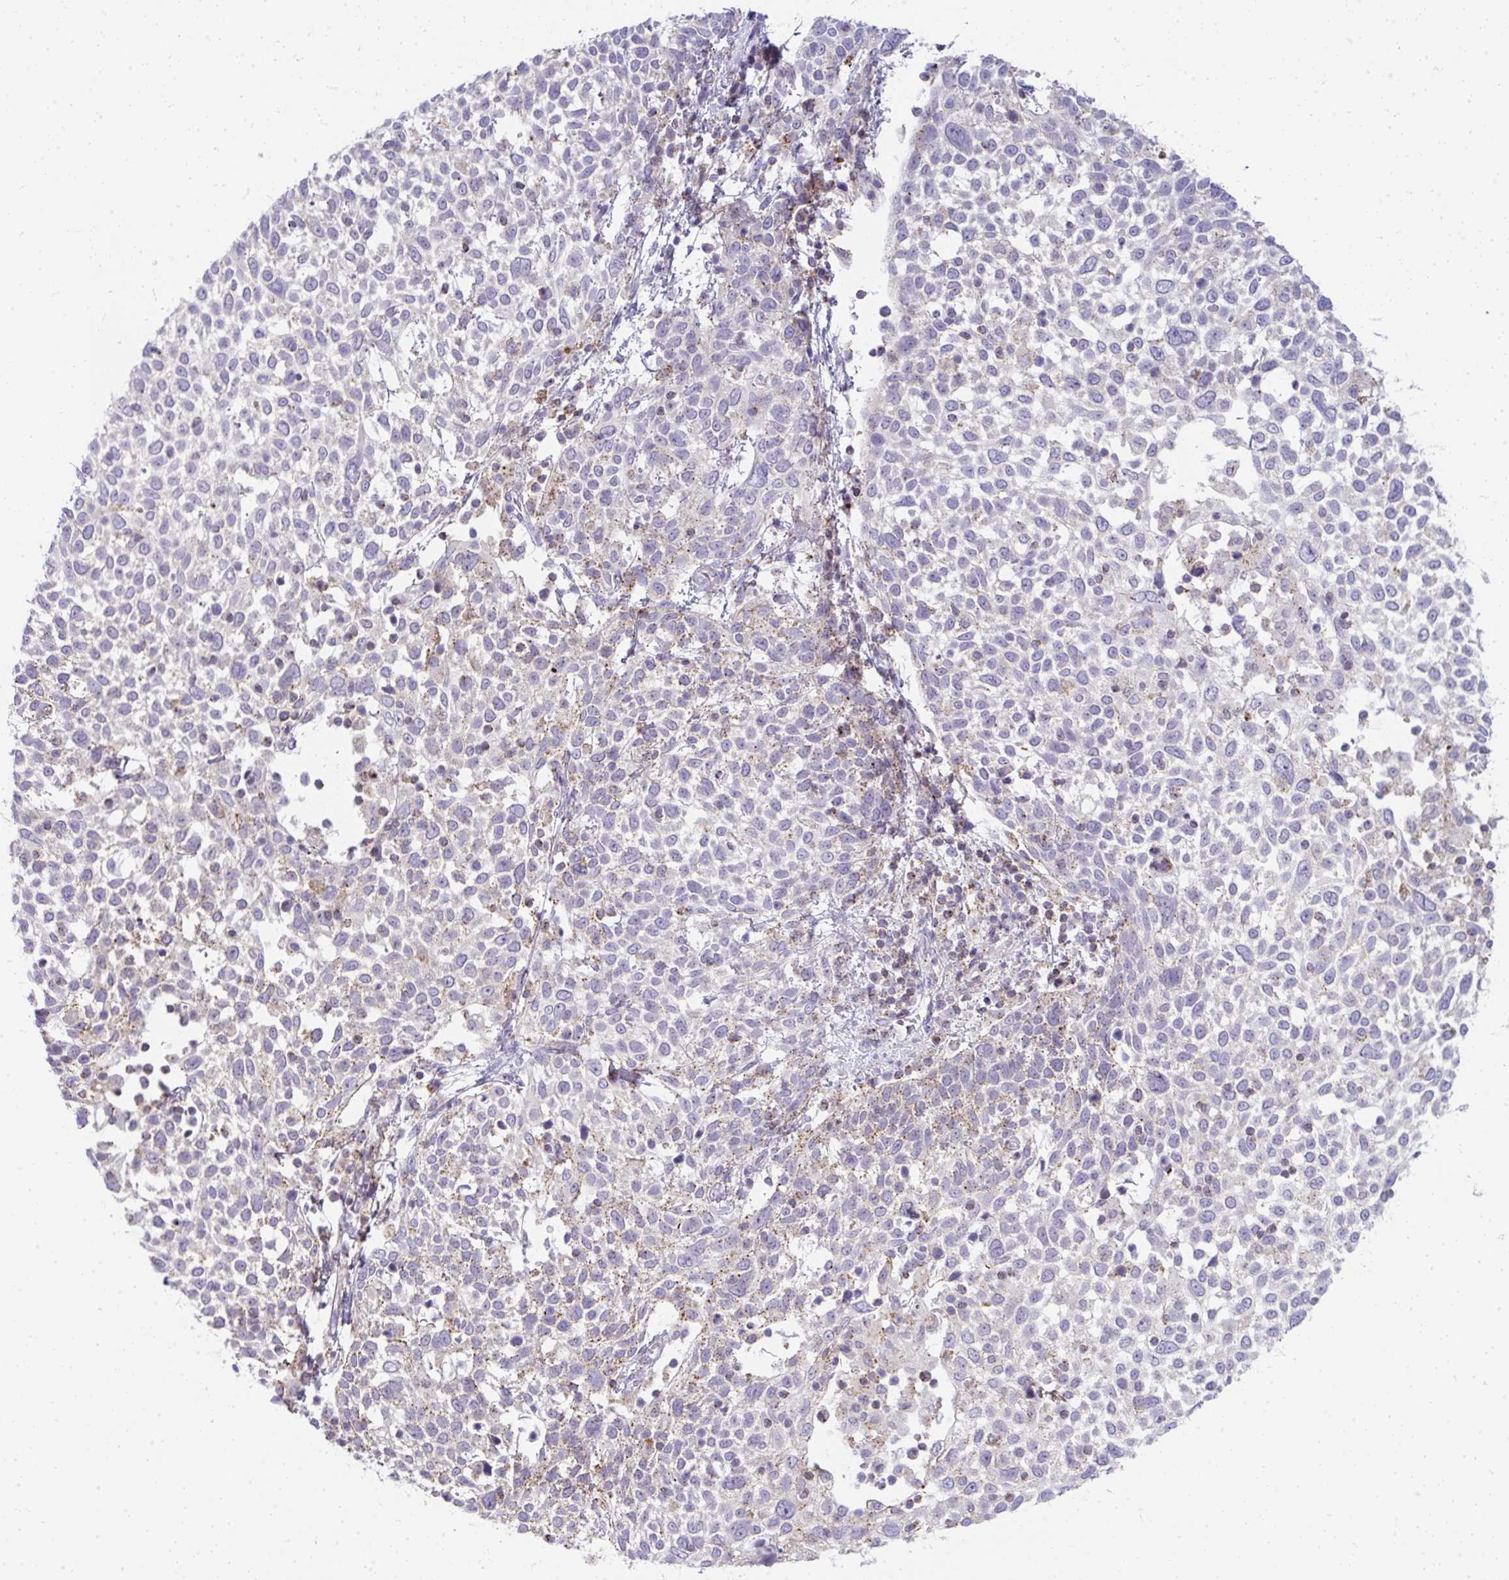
{"staining": {"intensity": "weak", "quantity": "25%-75%", "location": "cytoplasmic/membranous"}, "tissue": "cervical cancer", "cell_type": "Tumor cells", "image_type": "cancer", "snomed": [{"axis": "morphology", "description": "Squamous cell carcinoma, NOS"}, {"axis": "topography", "description": "Cervix"}], "caption": "A high-resolution histopathology image shows IHC staining of cervical cancer (squamous cell carcinoma), which exhibits weak cytoplasmic/membranous staining in about 25%-75% of tumor cells. Immunohistochemistry stains the protein of interest in brown and the nuclei are stained blue.", "gene": "VPS4B", "patient": {"sex": "female", "age": 61}}